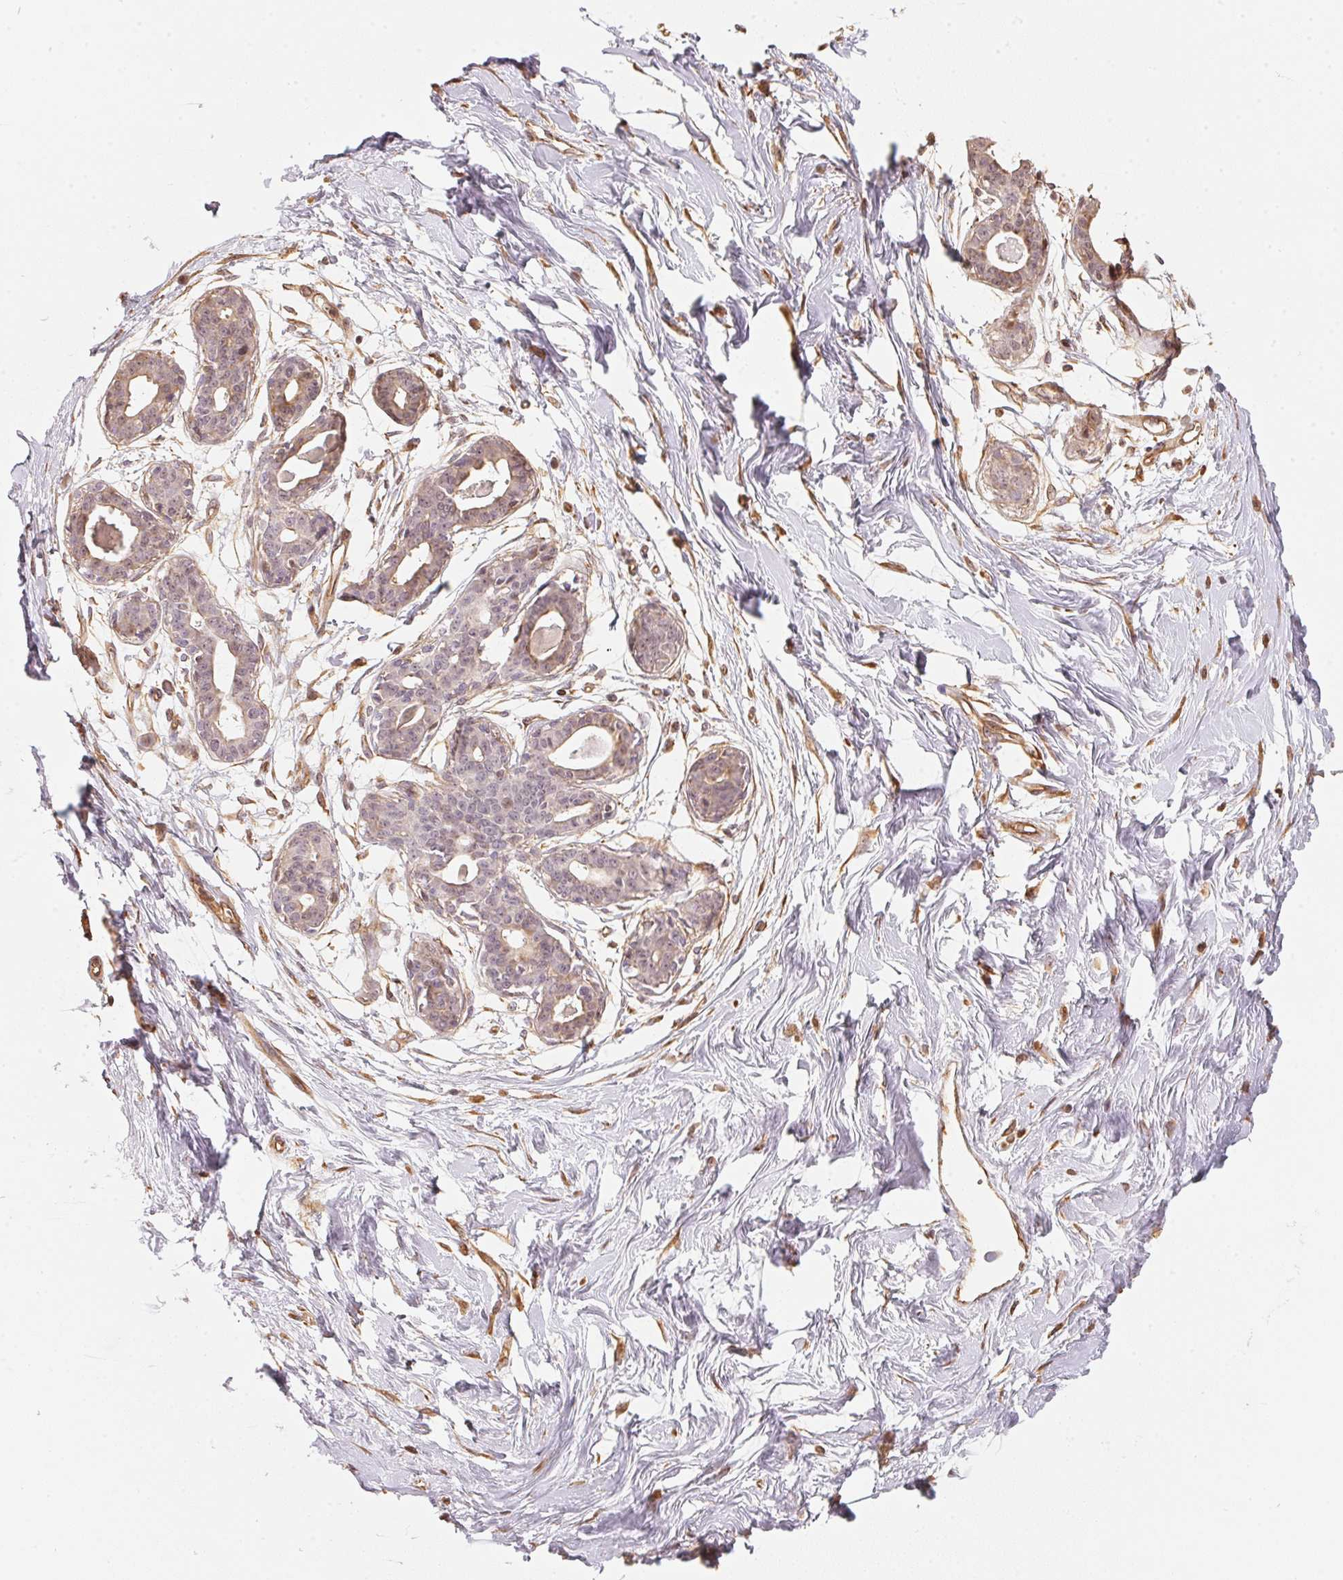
{"staining": {"intensity": "moderate", "quantity": "25%-75%", "location": "cytoplasmic/membranous"}, "tissue": "breast", "cell_type": "Adipocytes", "image_type": "normal", "snomed": [{"axis": "morphology", "description": "Normal tissue, NOS"}, {"axis": "topography", "description": "Breast"}], "caption": "Breast stained with immunohistochemistry (IHC) demonstrates moderate cytoplasmic/membranous staining in approximately 25%-75% of adipocytes. The protein is shown in brown color, while the nuclei are stained blue.", "gene": "FOXR2", "patient": {"sex": "female", "age": 45}}